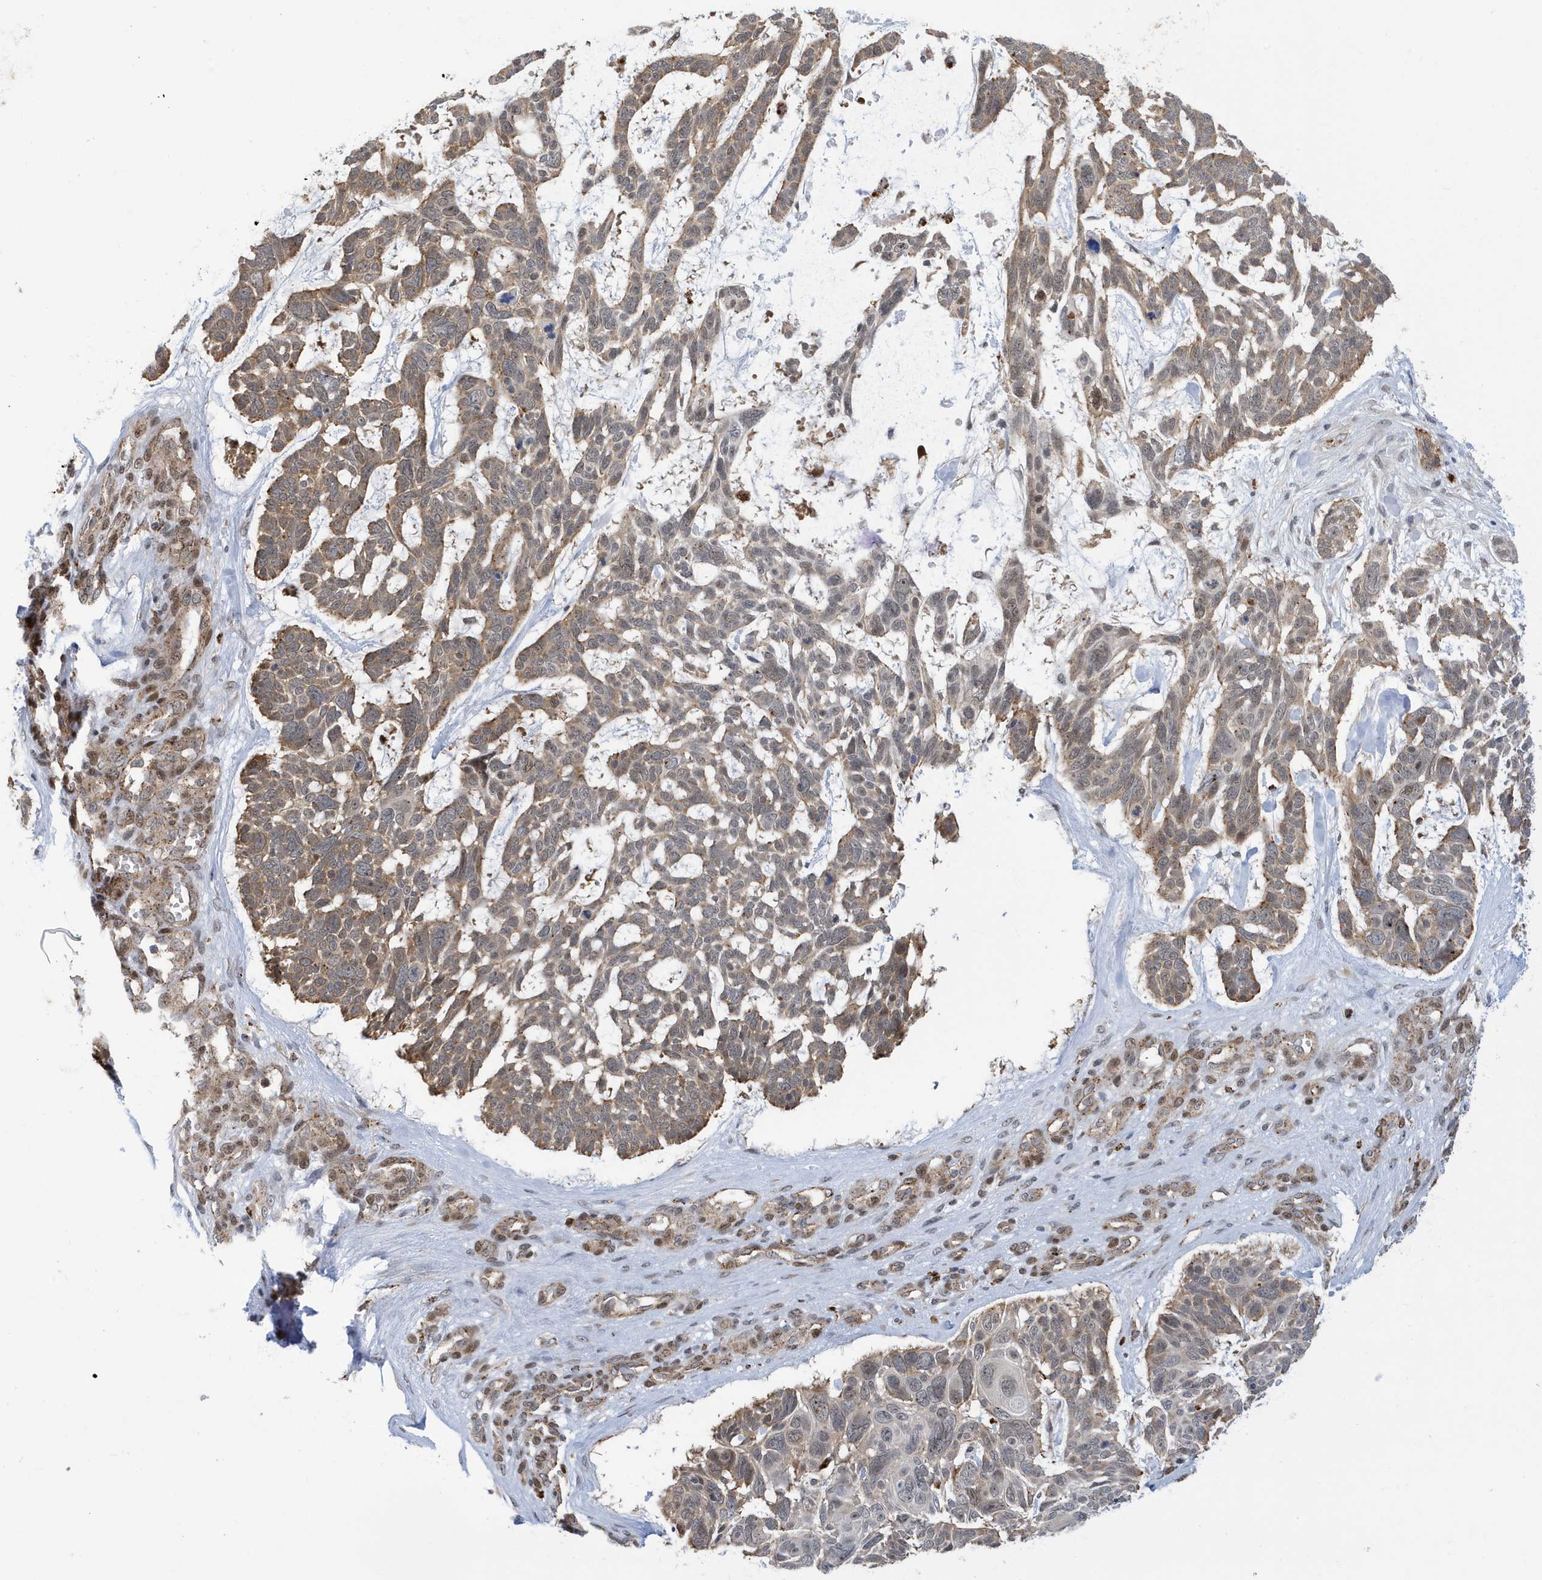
{"staining": {"intensity": "moderate", "quantity": "25%-75%", "location": "cytoplasmic/membranous"}, "tissue": "skin cancer", "cell_type": "Tumor cells", "image_type": "cancer", "snomed": [{"axis": "morphology", "description": "Basal cell carcinoma"}, {"axis": "topography", "description": "Skin"}], "caption": "Basal cell carcinoma (skin) was stained to show a protein in brown. There is medium levels of moderate cytoplasmic/membranous positivity in approximately 25%-75% of tumor cells.", "gene": "ZNF507", "patient": {"sex": "male", "age": 88}}